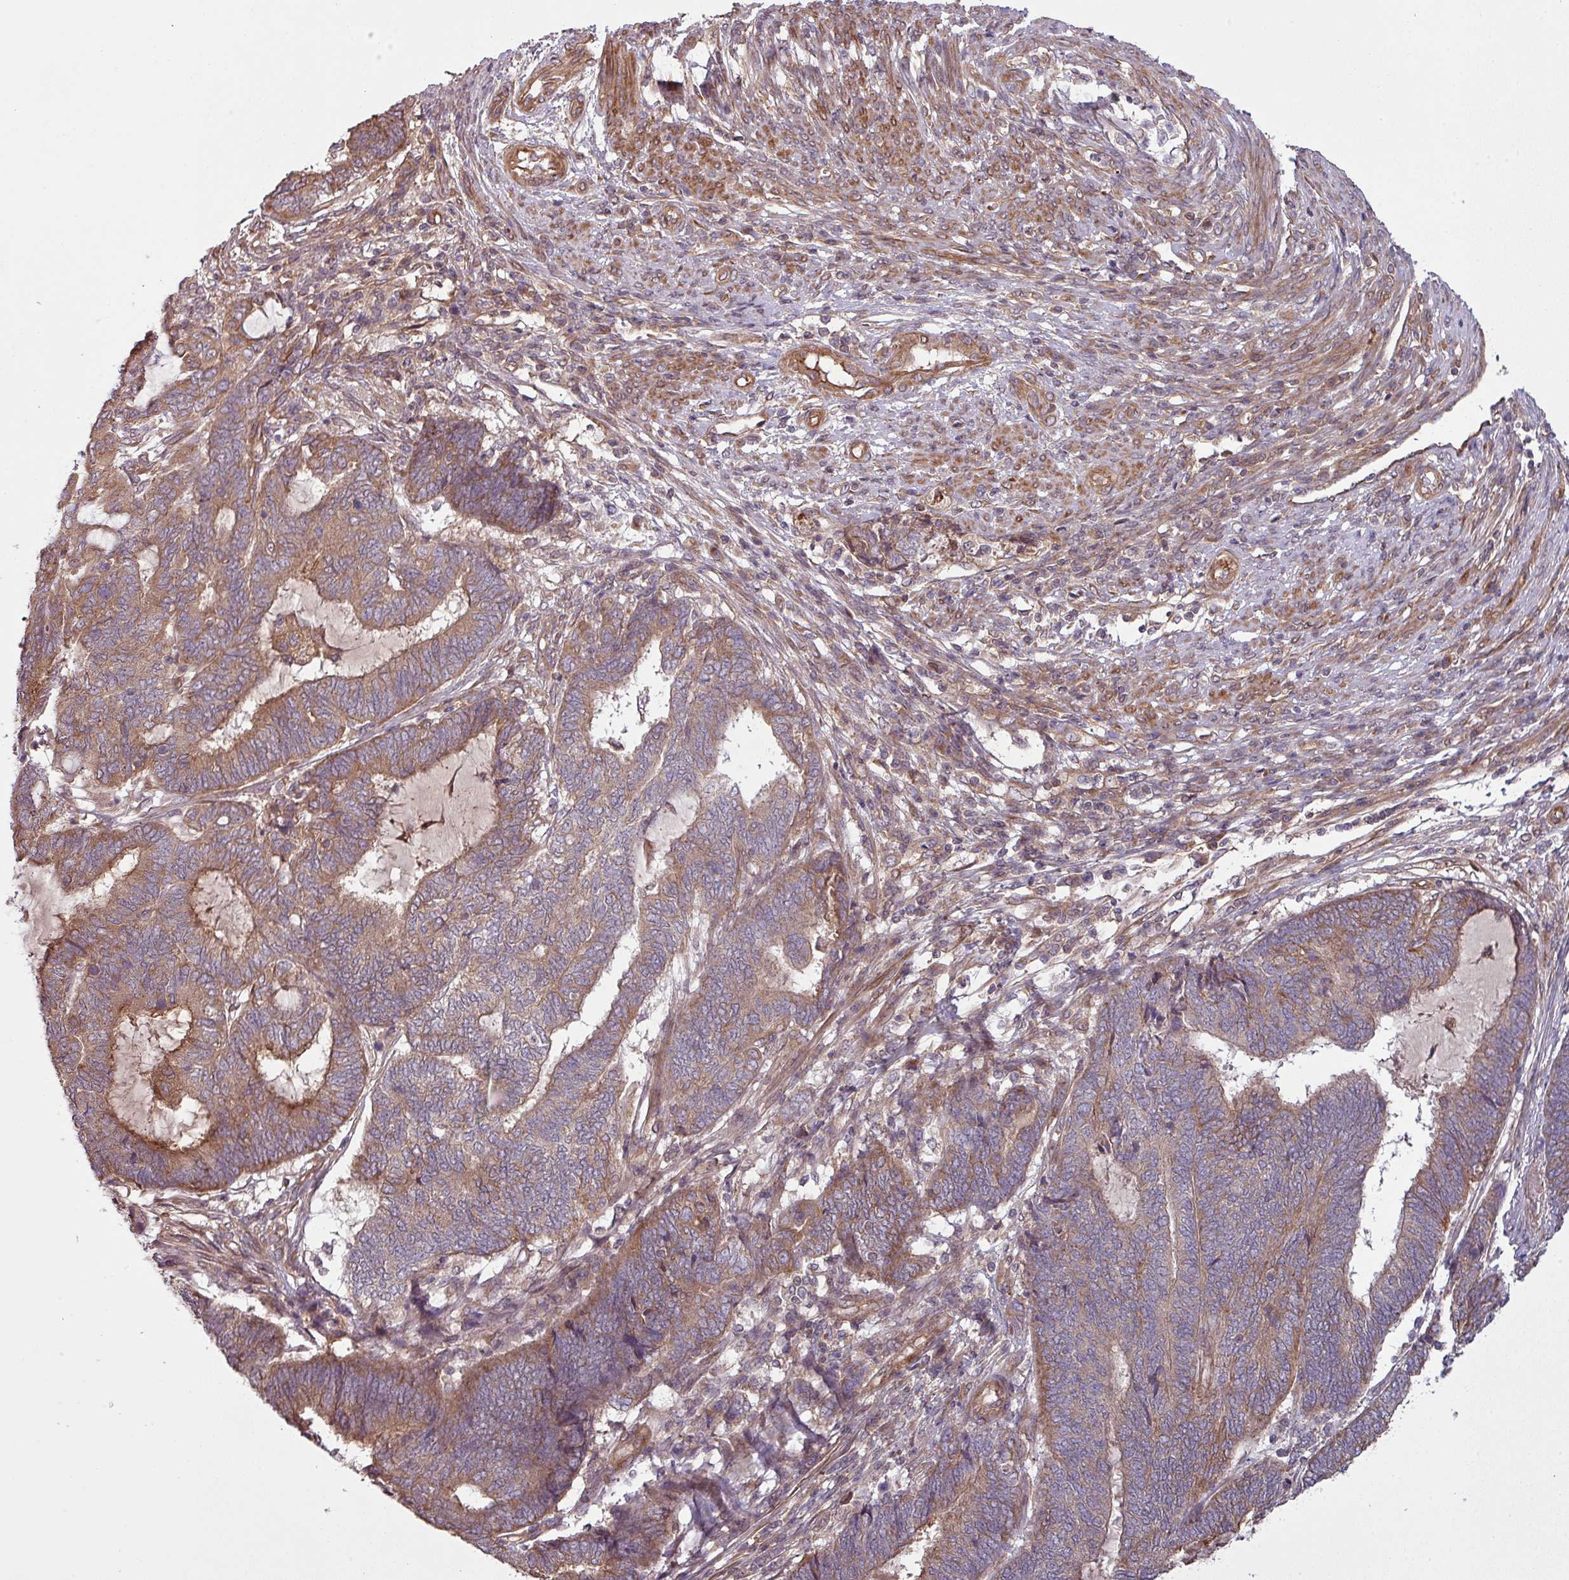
{"staining": {"intensity": "moderate", "quantity": "25%-75%", "location": "cytoplasmic/membranous"}, "tissue": "endometrial cancer", "cell_type": "Tumor cells", "image_type": "cancer", "snomed": [{"axis": "morphology", "description": "Adenocarcinoma, NOS"}, {"axis": "topography", "description": "Uterus"}, {"axis": "topography", "description": "Endometrium"}], "caption": "Protein expression analysis of adenocarcinoma (endometrial) shows moderate cytoplasmic/membranous expression in about 25%-75% of tumor cells.", "gene": "SNRNP25", "patient": {"sex": "female", "age": 70}}